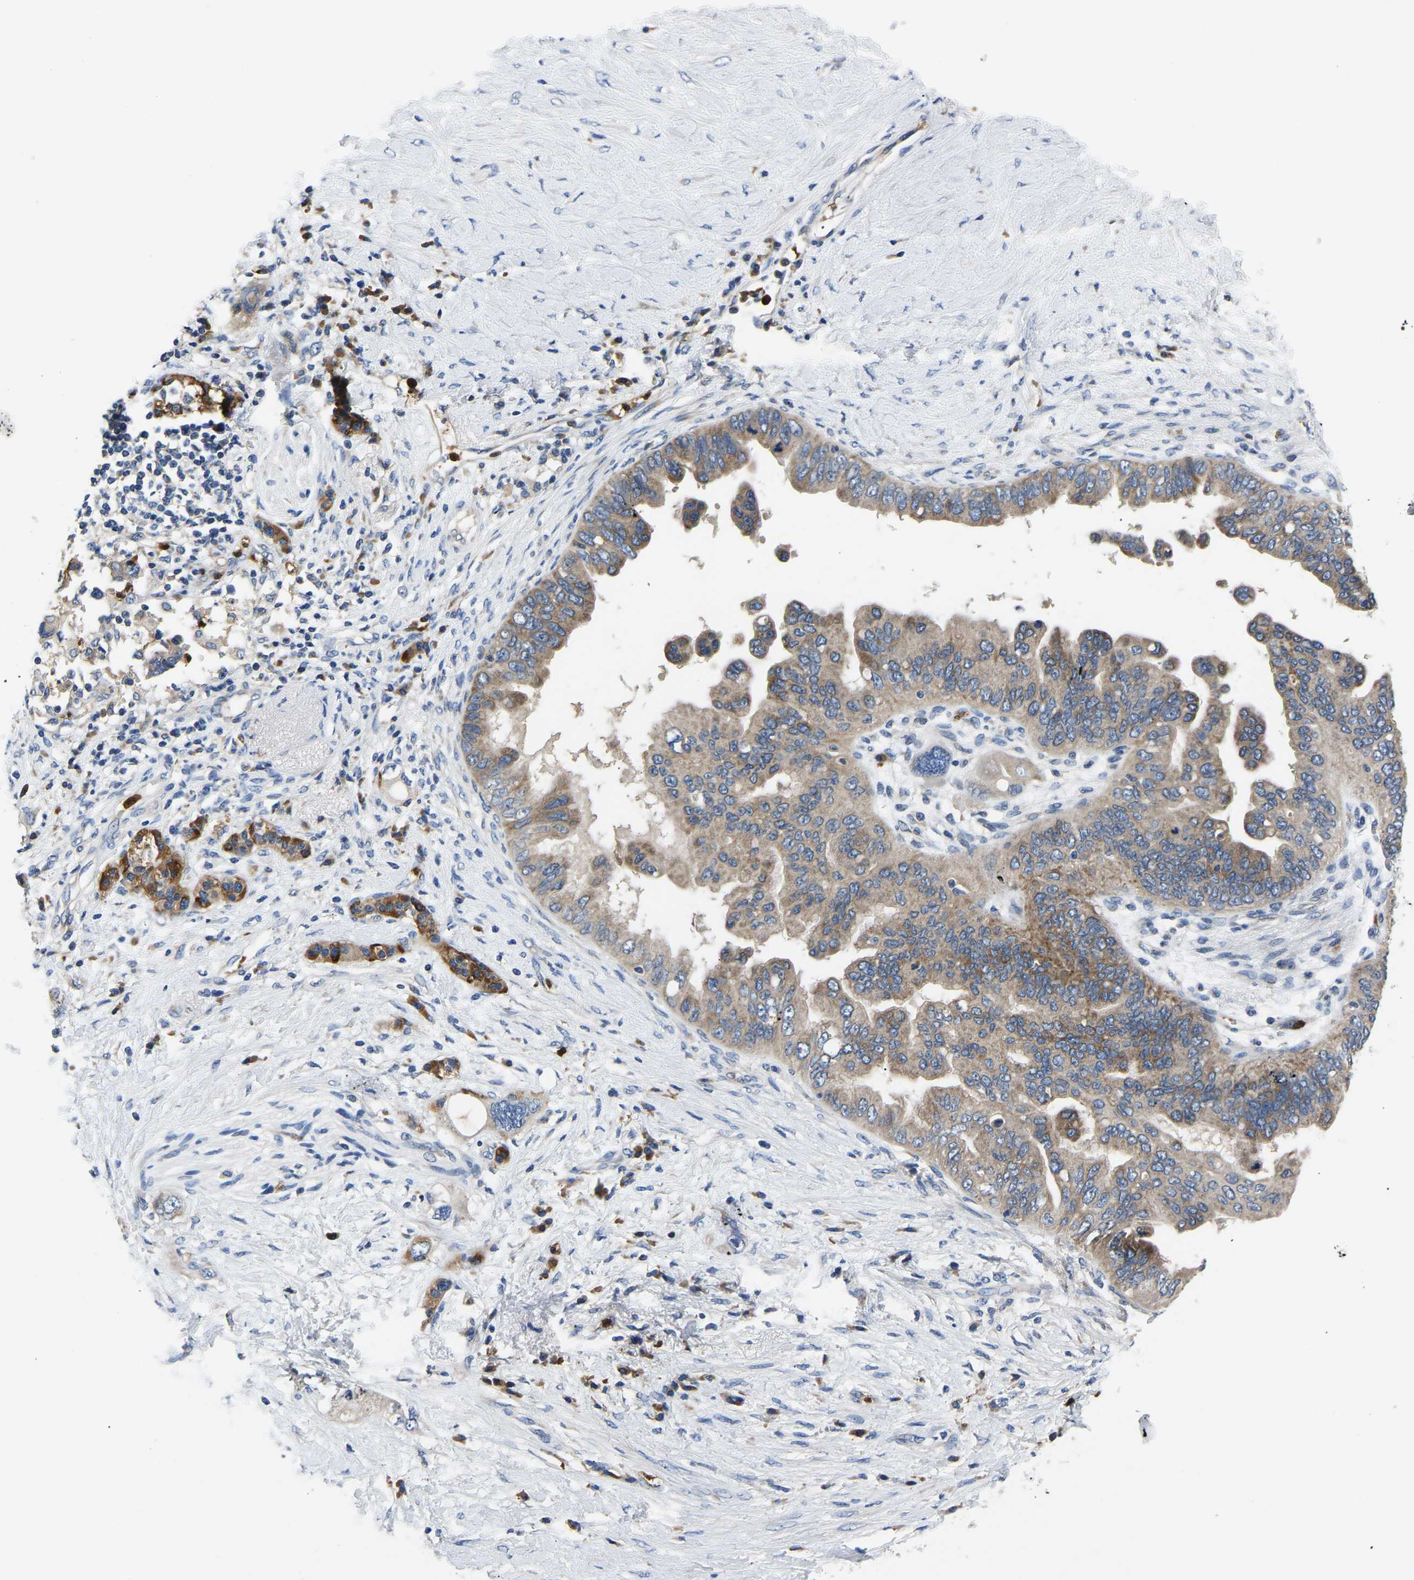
{"staining": {"intensity": "weak", "quantity": "25%-75%", "location": "cytoplasmic/membranous"}, "tissue": "pancreatic cancer", "cell_type": "Tumor cells", "image_type": "cancer", "snomed": [{"axis": "morphology", "description": "Adenocarcinoma, NOS"}, {"axis": "topography", "description": "Pancreas"}], "caption": "Tumor cells exhibit weak cytoplasmic/membranous staining in approximately 25%-75% of cells in pancreatic adenocarcinoma. (DAB IHC with brightfield microscopy, high magnification).", "gene": "TOR1B", "patient": {"sex": "female", "age": 56}}